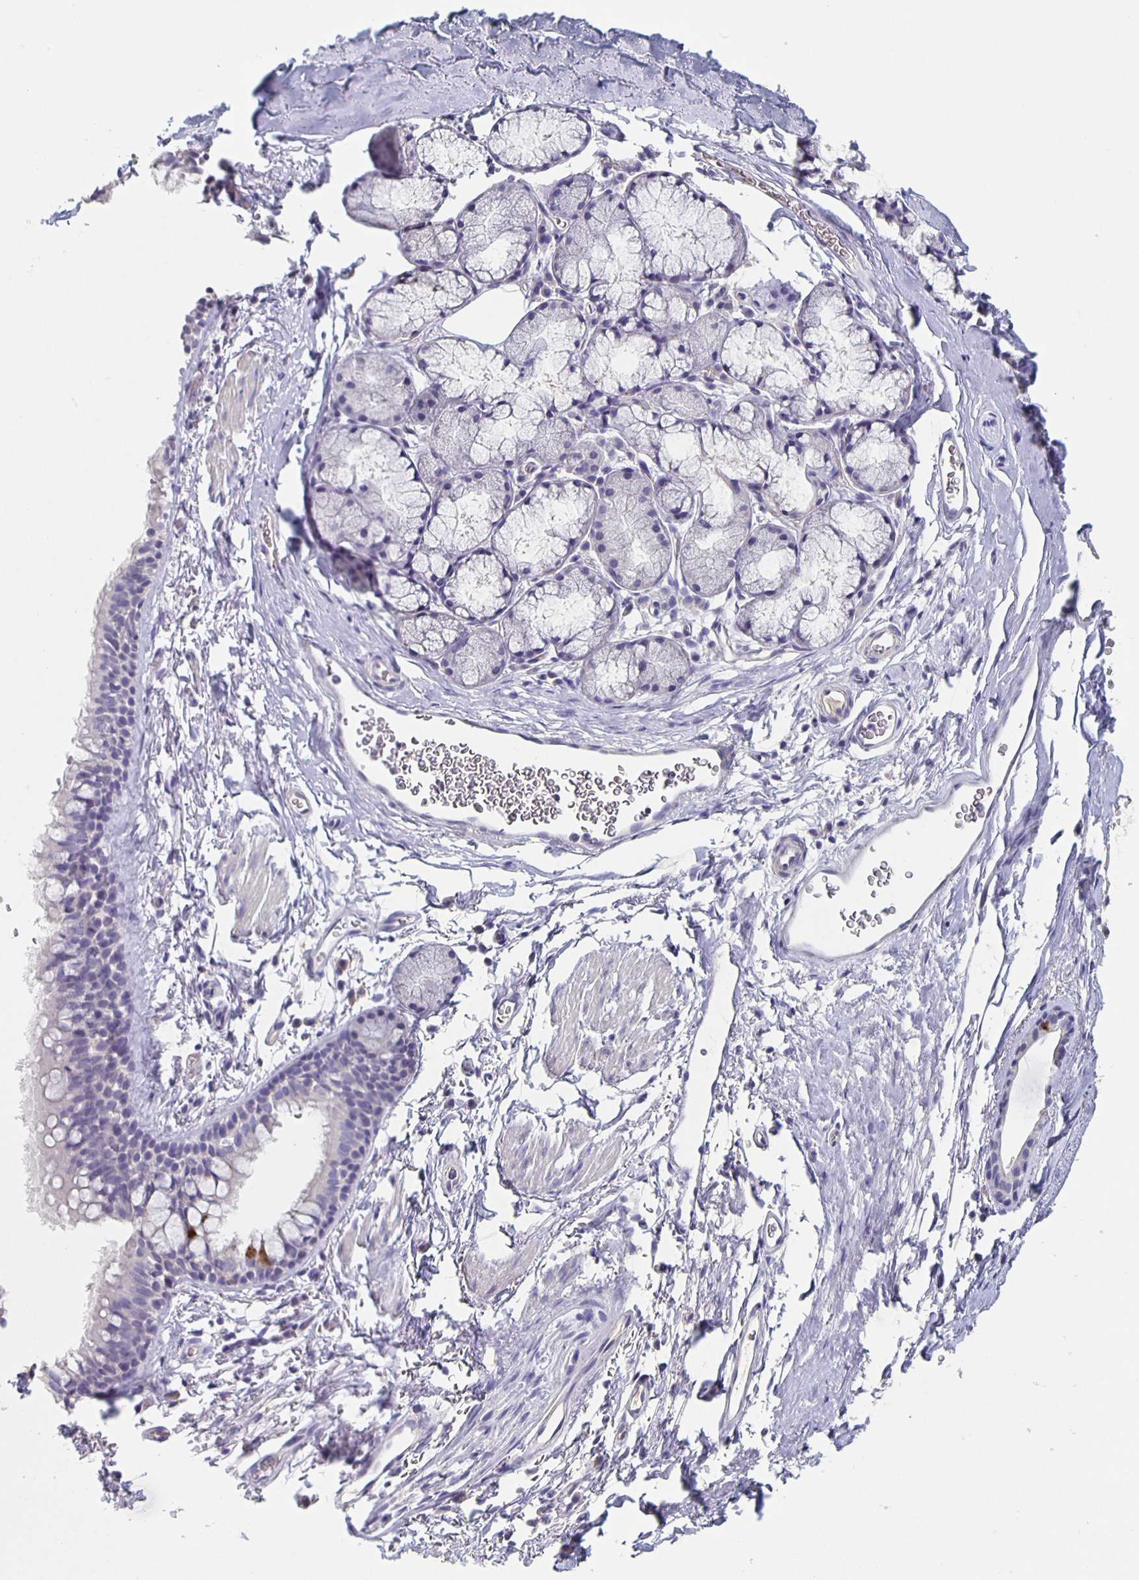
{"staining": {"intensity": "negative", "quantity": "none", "location": "none"}, "tissue": "adipose tissue", "cell_type": "Adipocytes", "image_type": "normal", "snomed": [{"axis": "morphology", "description": "Normal tissue, NOS"}, {"axis": "topography", "description": "Lymph node"}, {"axis": "topography", "description": "Cartilage tissue"}, {"axis": "topography", "description": "Bronchus"}], "caption": "DAB (3,3'-diaminobenzidine) immunohistochemical staining of normal human adipose tissue demonstrates no significant staining in adipocytes.", "gene": "CACNA2D2", "patient": {"sex": "female", "age": 70}}